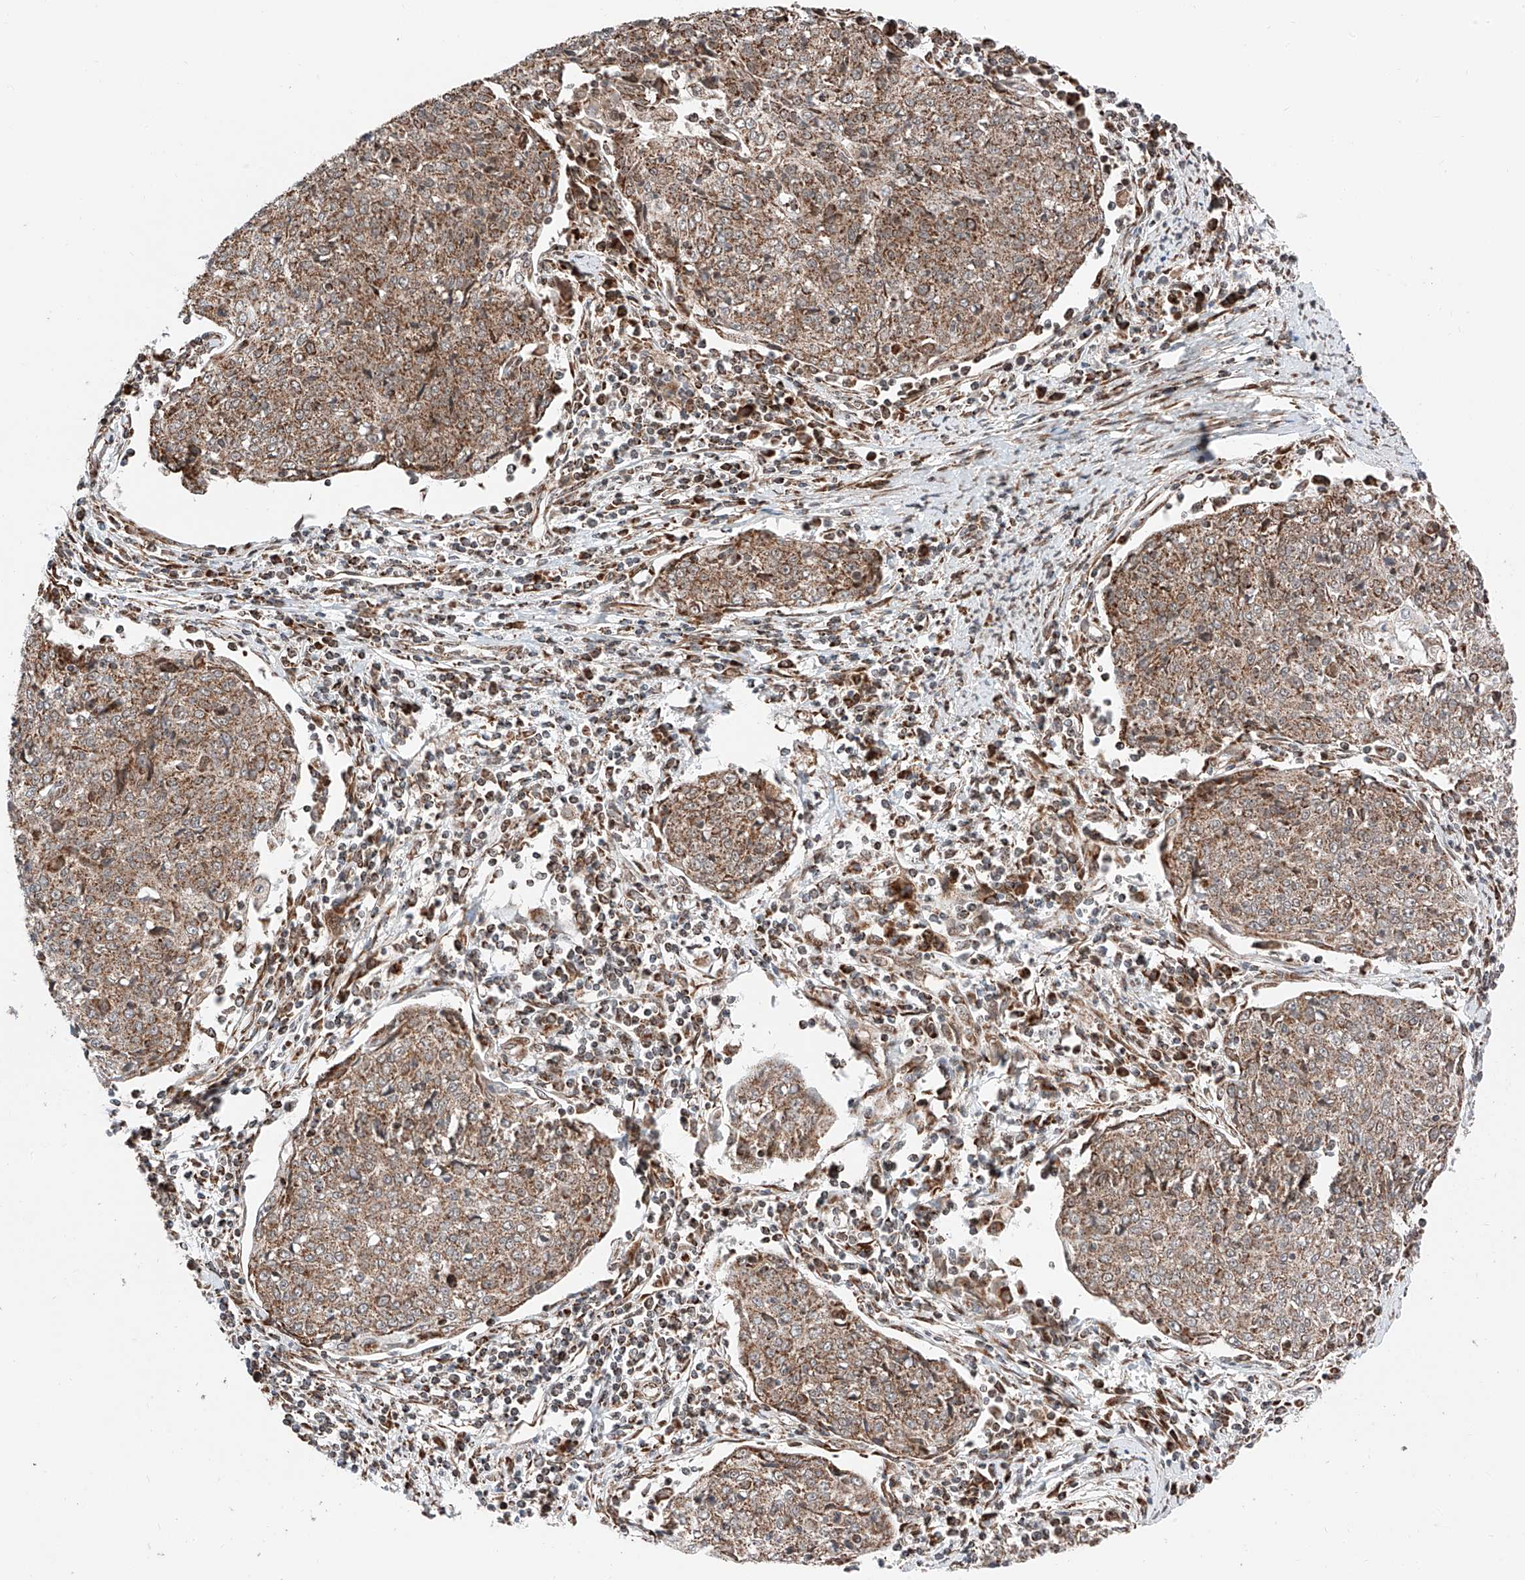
{"staining": {"intensity": "moderate", "quantity": ">75%", "location": "cytoplasmic/membranous"}, "tissue": "cervical cancer", "cell_type": "Tumor cells", "image_type": "cancer", "snomed": [{"axis": "morphology", "description": "Squamous cell carcinoma, NOS"}, {"axis": "topography", "description": "Cervix"}], "caption": "Immunohistochemistry (IHC) of cervical squamous cell carcinoma demonstrates medium levels of moderate cytoplasmic/membranous staining in about >75% of tumor cells. The staining is performed using DAB brown chromogen to label protein expression. The nuclei are counter-stained blue using hematoxylin.", "gene": "ZSCAN29", "patient": {"sex": "female", "age": 48}}